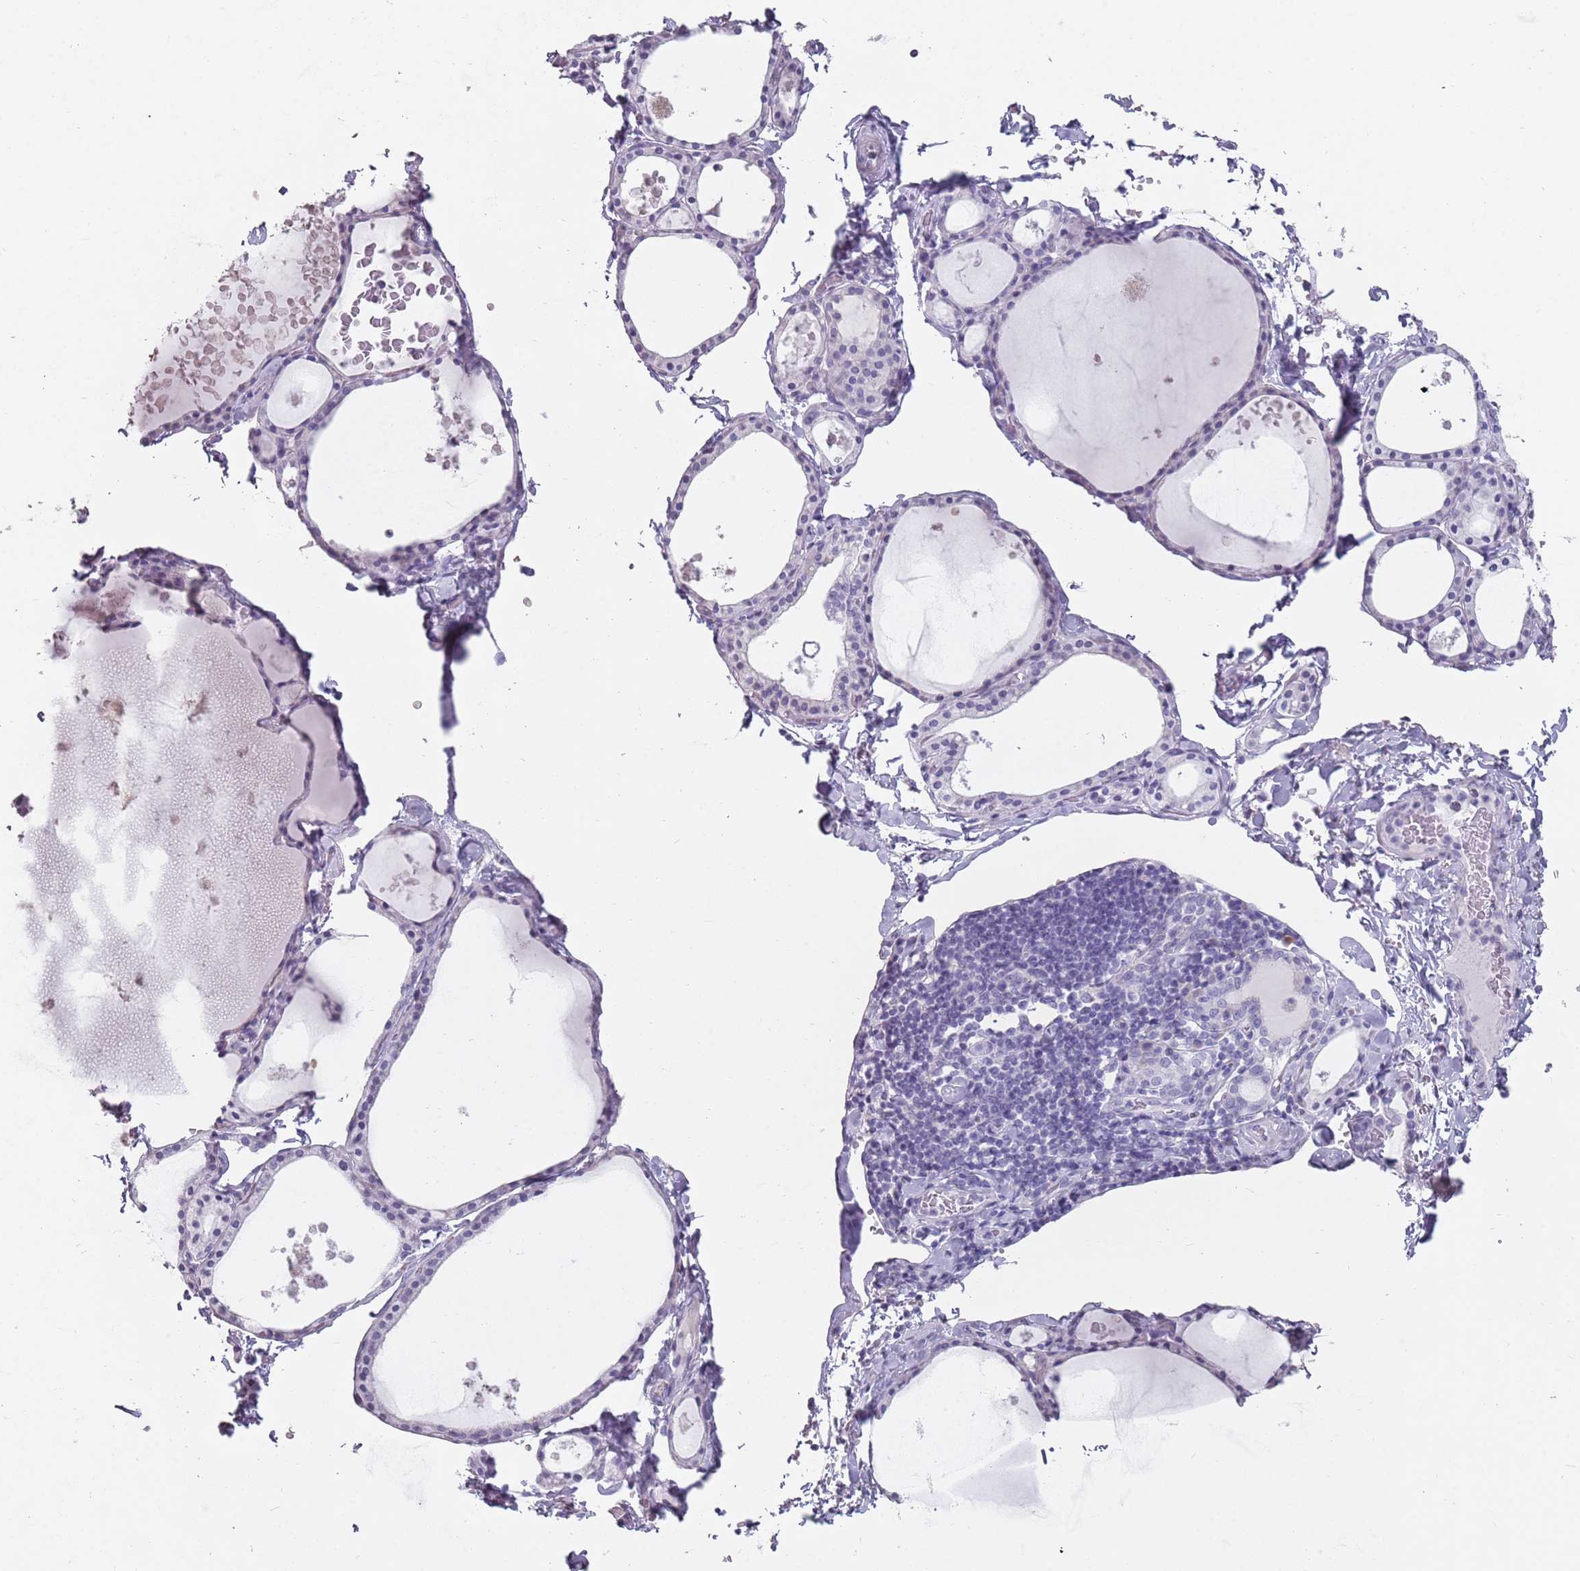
{"staining": {"intensity": "negative", "quantity": "none", "location": "none"}, "tissue": "thyroid gland", "cell_type": "Glandular cells", "image_type": "normal", "snomed": [{"axis": "morphology", "description": "Normal tissue, NOS"}, {"axis": "topography", "description": "Thyroid gland"}], "caption": "Immunohistochemistry (IHC) photomicrograph of unremarkable human thyroid gland stained for a protein (brown), which reveals no staining in glandular cells. (DAB immunohistochemistry (IHC) with hematoxylin counter stain).", "gene": "DDX4", "patient": {"sex": "male", "age": 56}}